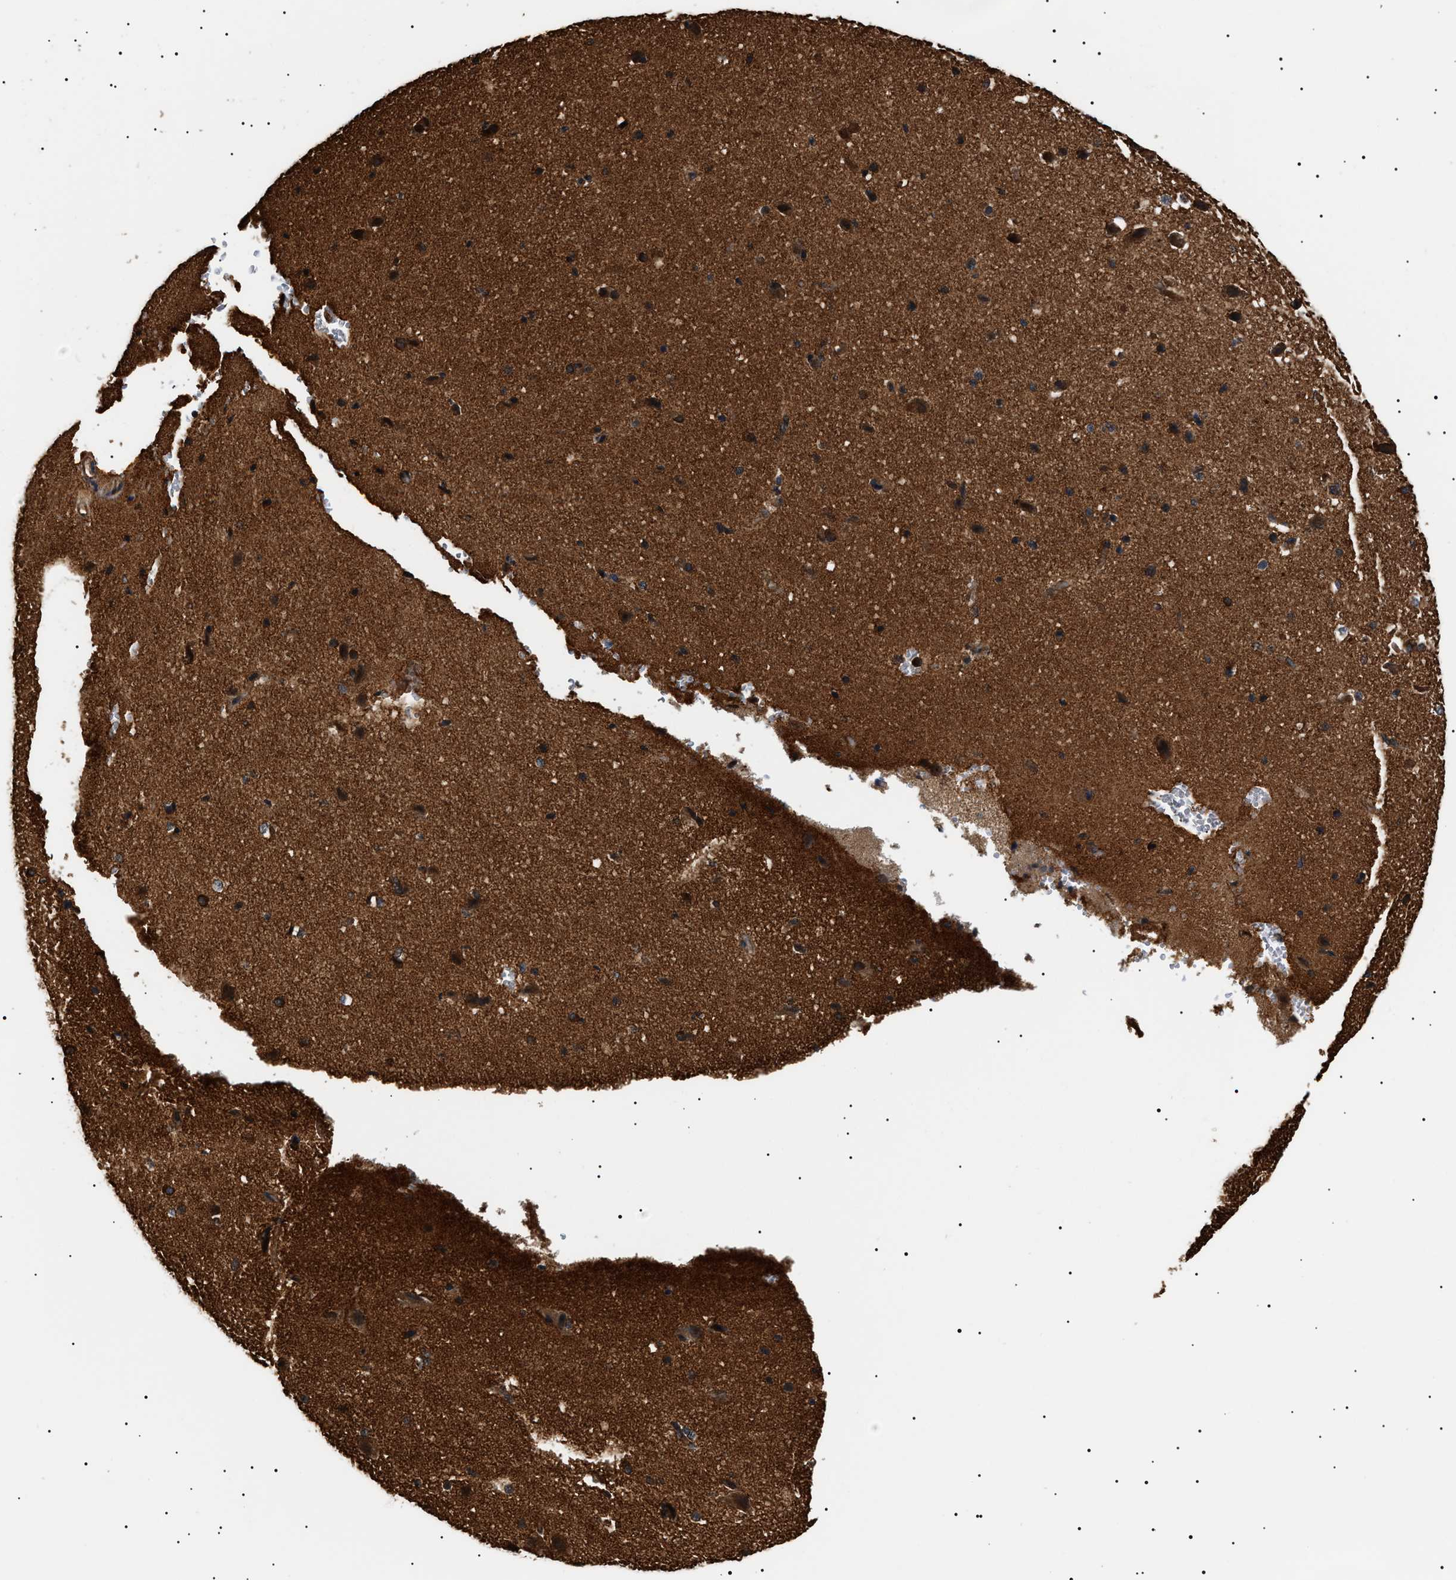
{"staining": {"intensity": "moderate", "quantity": ">75%", "location": "cytoplasmic/membranous"}, "tissue": "cerebral cortex", "cell_type": "Endothelial cells", "image_type": "normal", "snomed": [{"axis": "morphology", "description": "Normal tissue, NOS"}, {"axis": "morphology", "description": "Developmental malformation"}, {"axis": "topography", "description": "Cerebral cortex"}], "caption": "Endothelial cells display medium levels of moderate cytoplasmic/membranous expression in about >75% of cells in benign human cerebral cortex. (brown staining indicates protein expression, while blue staining denotes nuclei).", "gene": "SH3GLB2", "patient": {"sex": "female", "age": 30}}